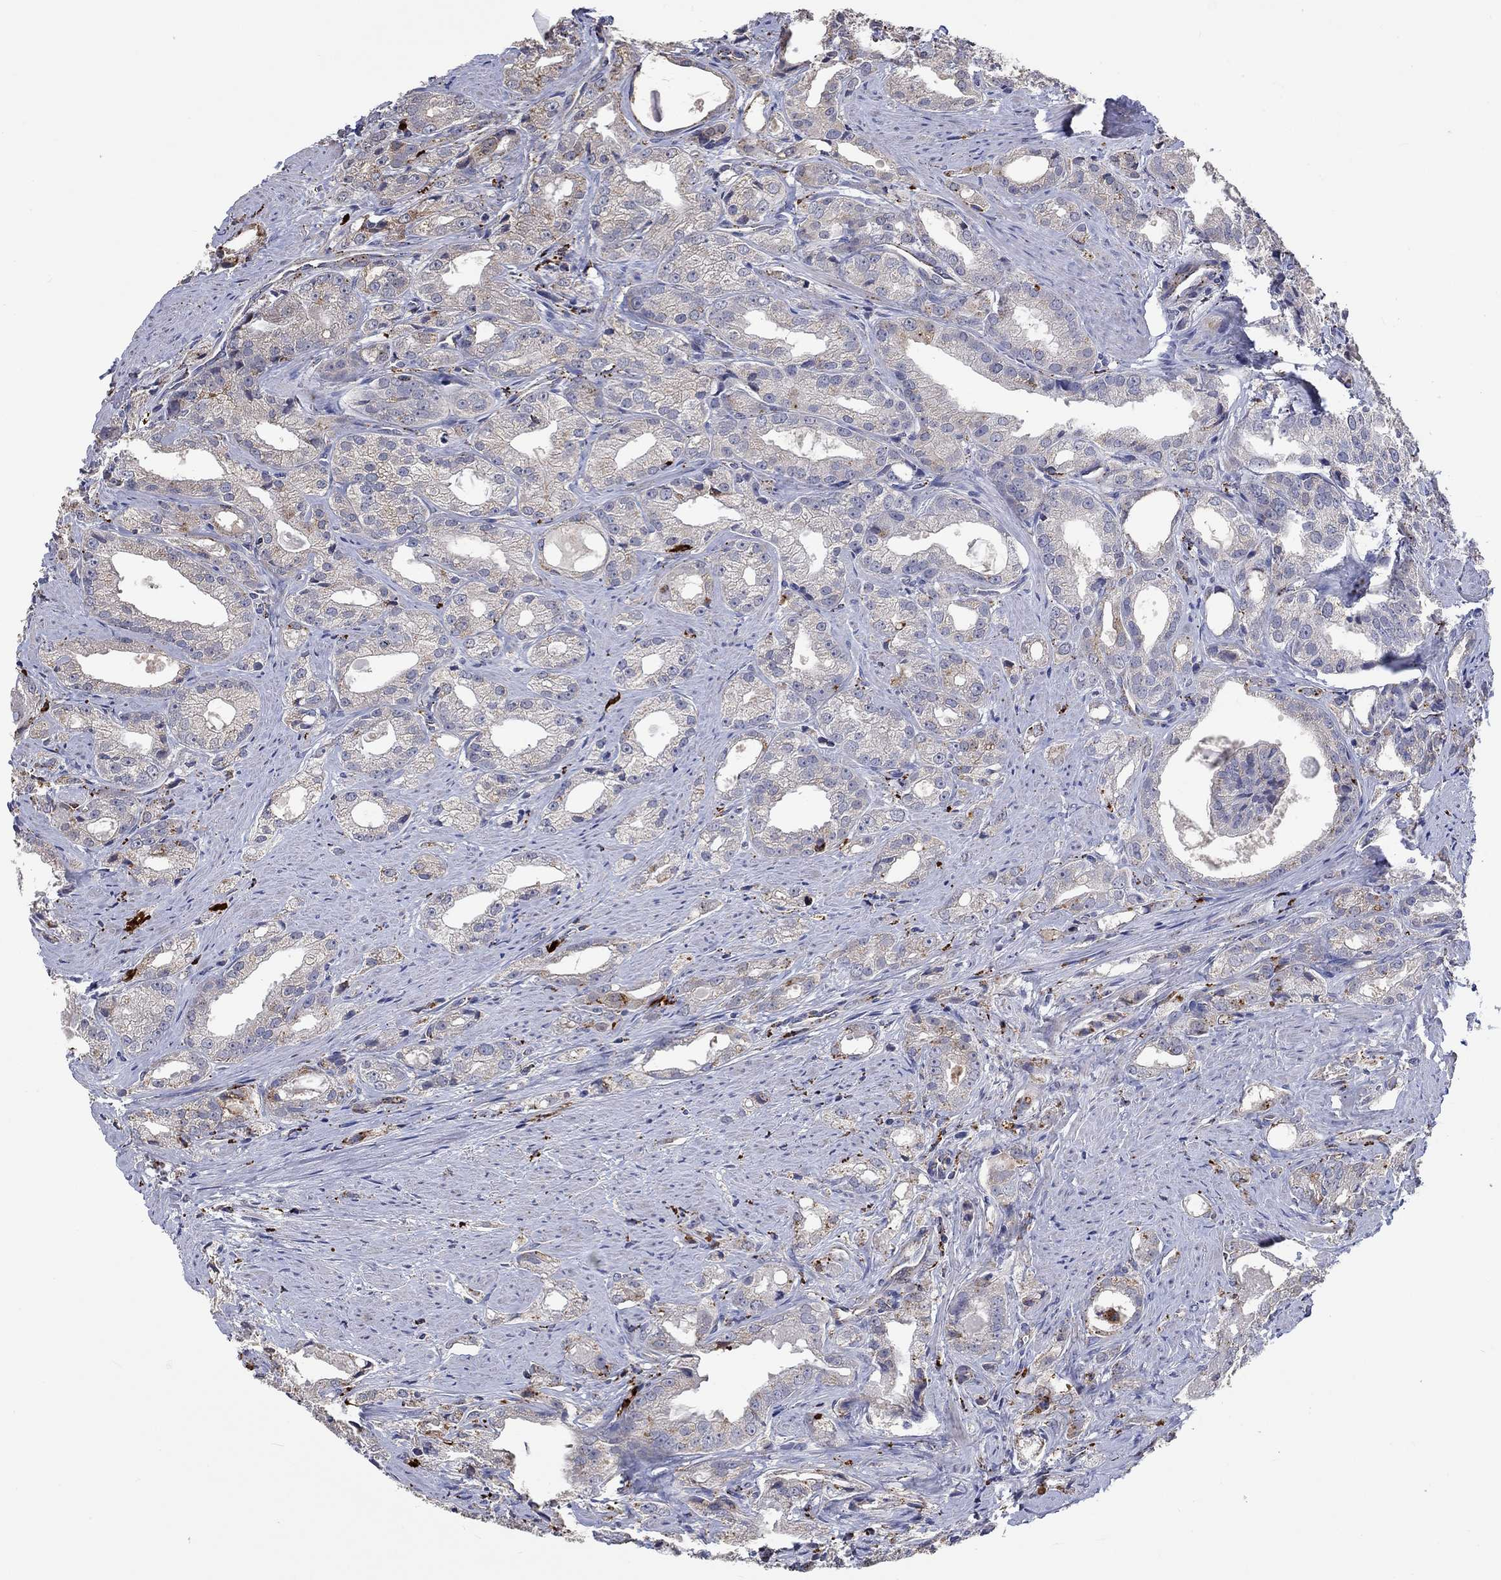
{"staining": {"intensity": "moderate", "quantity": "<25%", "location": "cytoplasmic/membranous"}, "tissue": "prostate cancer", "cell_type": "Tumor cells", "image_type": "cancer", "snomed": [{"axis": "morphology", "description": "Adenocarcinoma, NOS"}, {"axis": "morphology", "description": "Adenocarcinoma, High grade"}, {"axis": "topography", "description": "Prostate"}], "caption": "IHC (DAB) staining of prostate cancer (high-grade adenocarcinoma) exhibits moderate cytoplasmic/membranous protein positivity in about <25% of tumor cells. The staining was performed using DAB to visualize the protein expression in brown, while the nuclei were stained in blue with hematoxylin (Magnification: 20x).", "gene": "CTSB", "patient": {"sex": "male", "age": 70}}